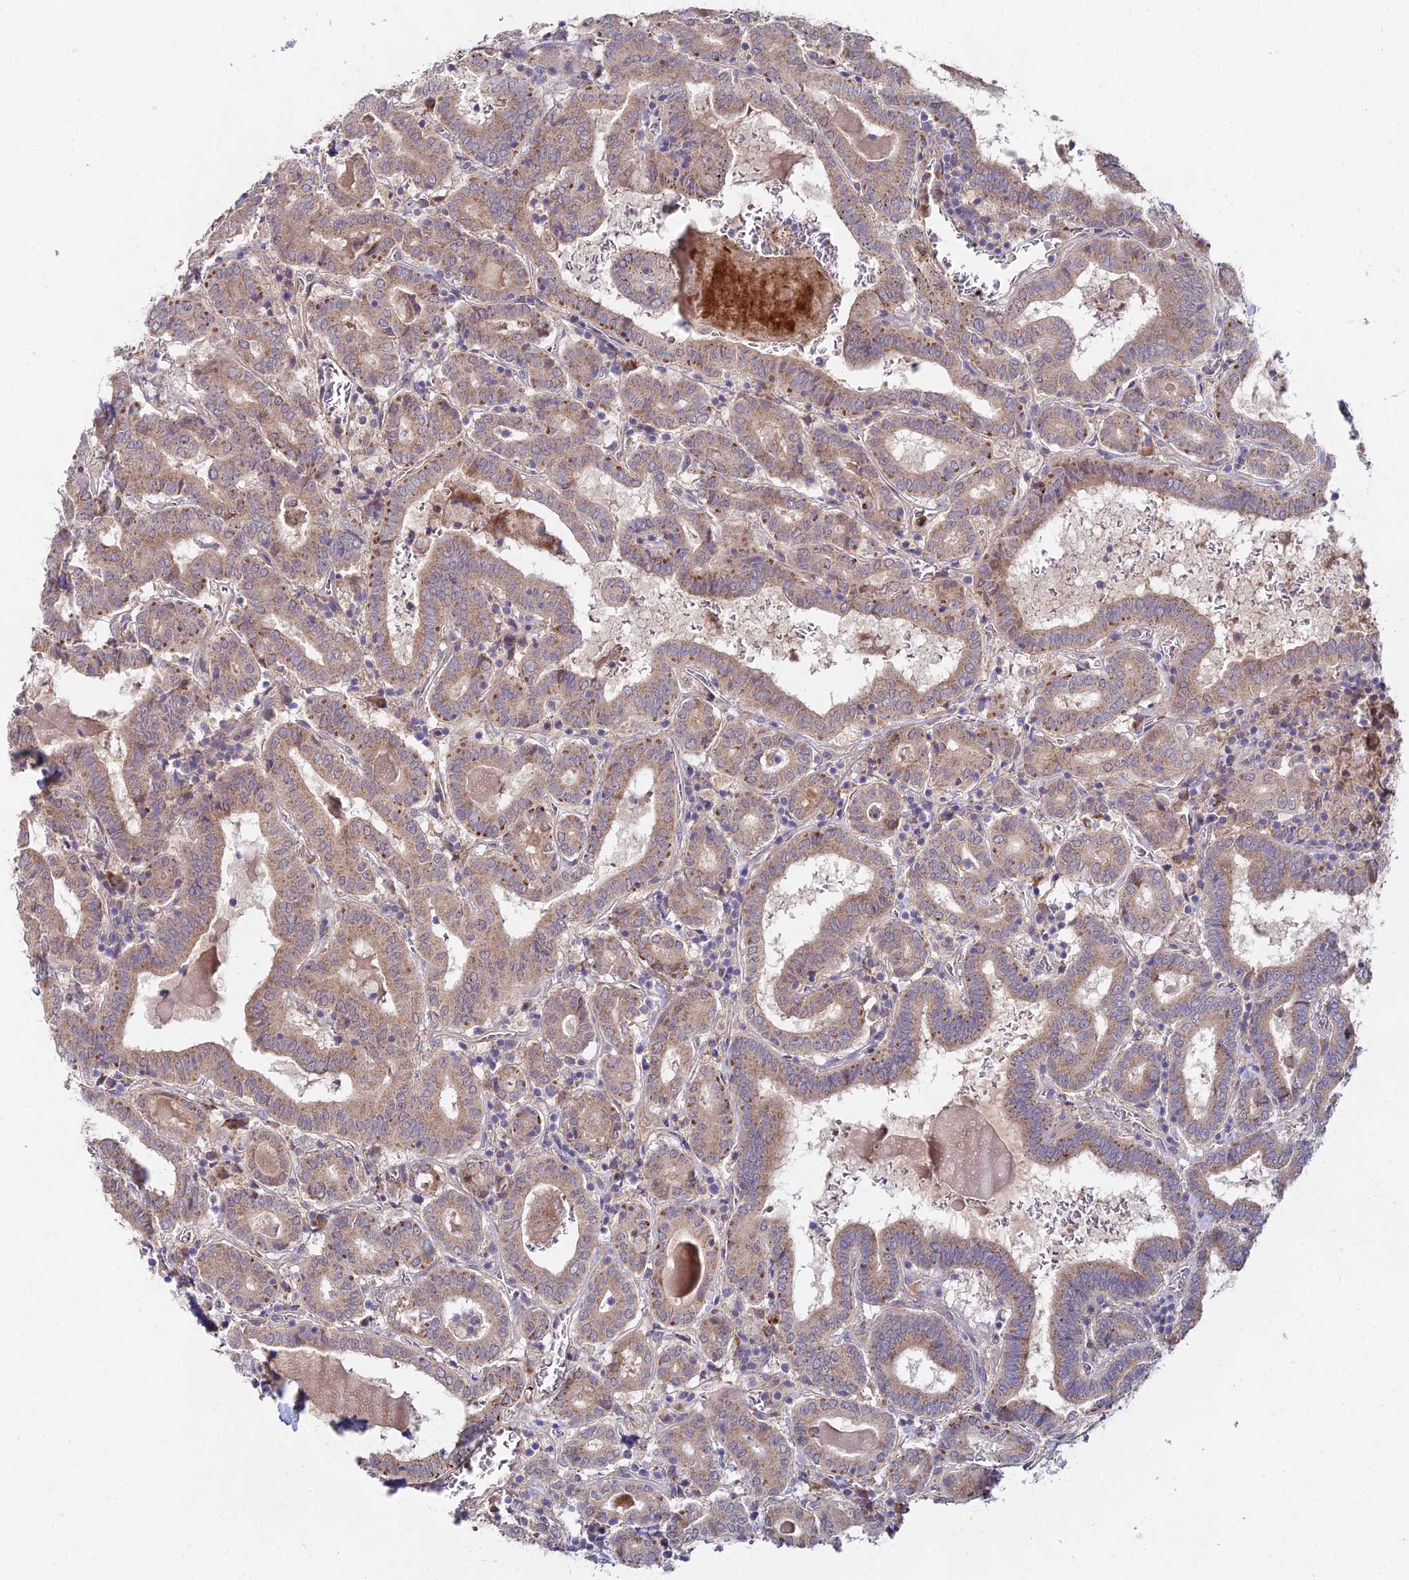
{"staining": {"intensity": "moderate", "quantity": ">75%", "location": "cytoplasmic/membranous"}, "tissue": "thyroid cancer", "cell_type": "Tumor cells", "image_type": "cancer", "snomed": [{"axis": "morphology", "description": "Papillary adenocarcinoma, NOS"}, {"axis": "topography", "description": "Thyroid gland"}], "caption": "Tumor cells show moderate cytoplasmic/membranous staining in about >75% of cells in thyroid papillary adenocarcinoma. (DAB IHC, brown staining for protein, blue staining for nuclei).", "gene": "WDR43", "patient": {"sex": "female", "age": 72}}